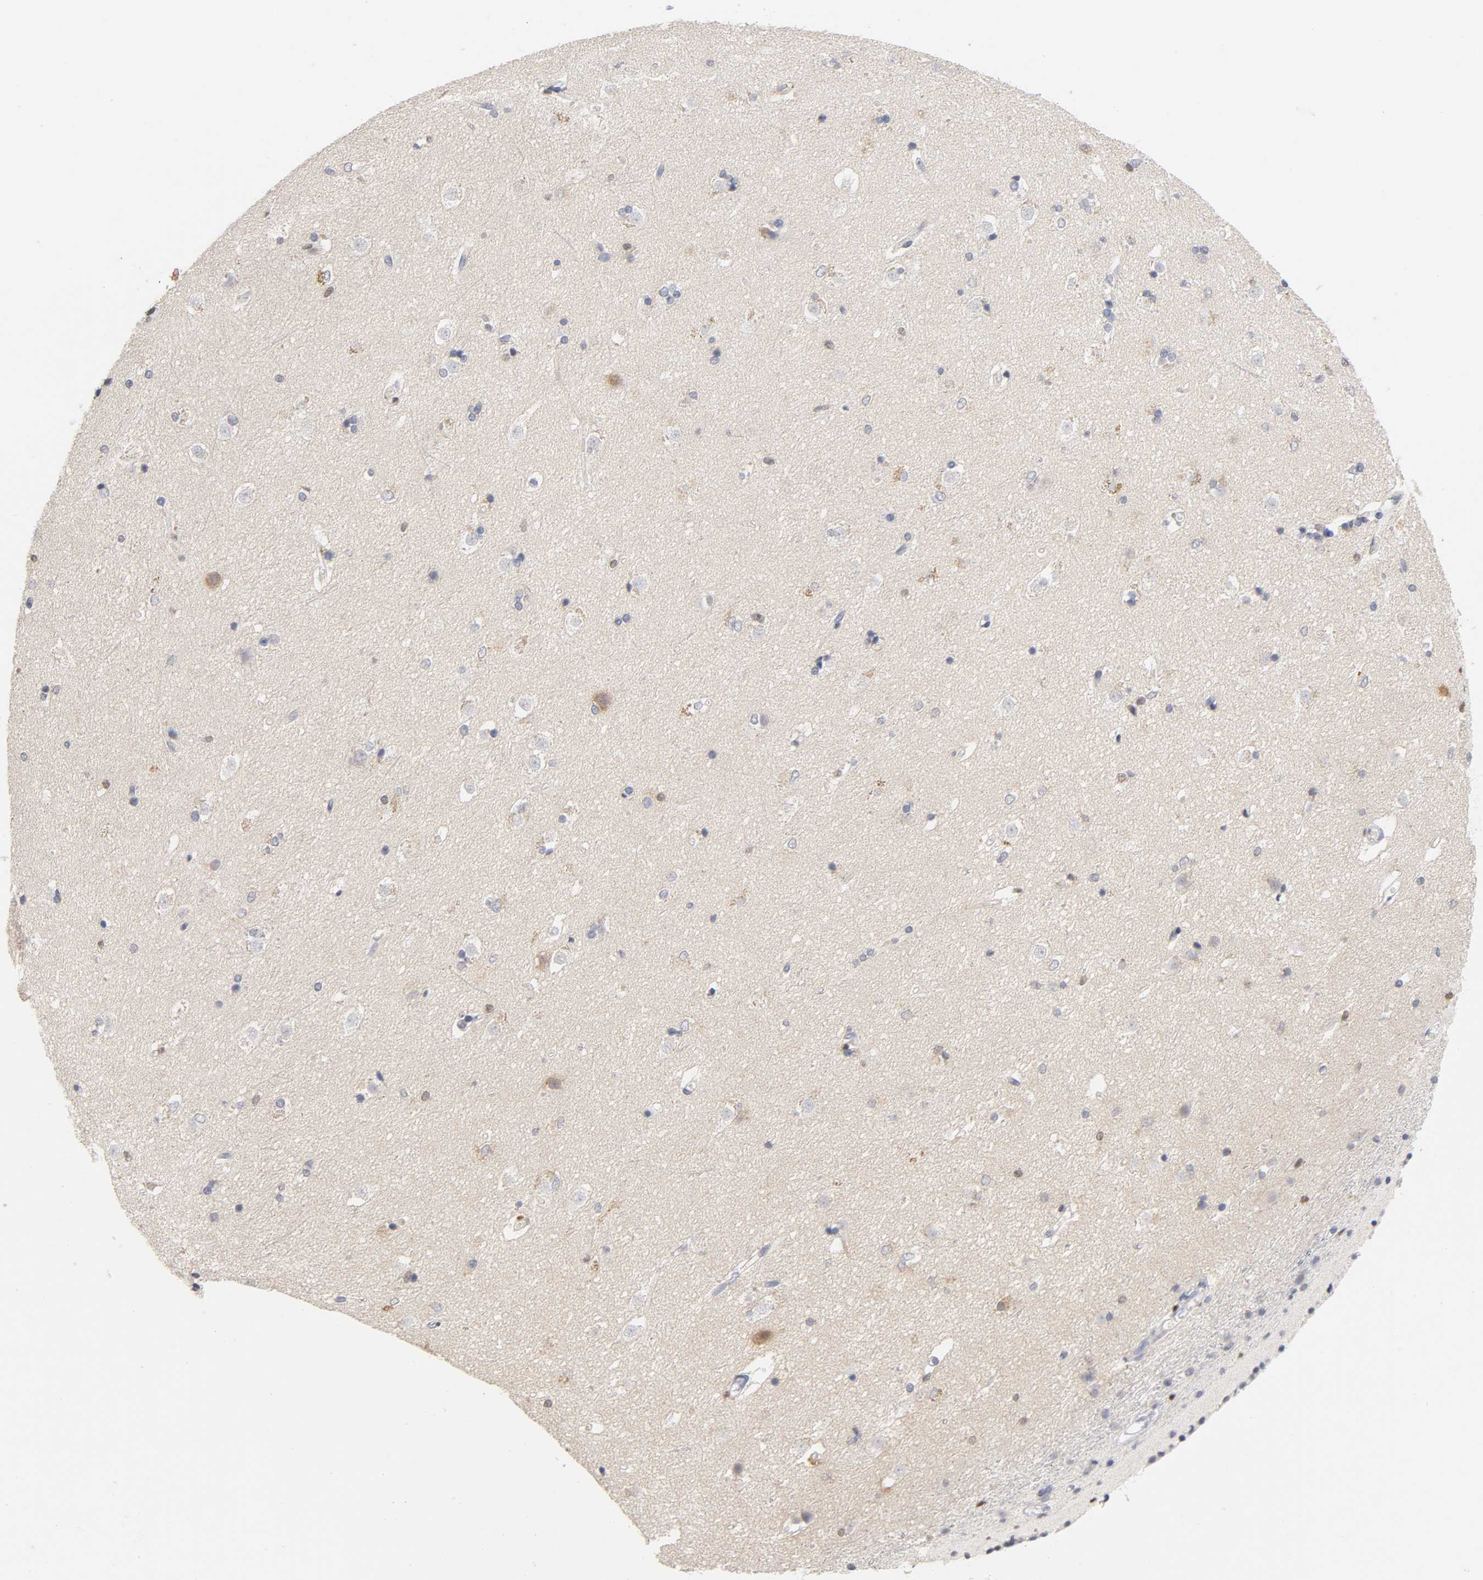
{"staining": {"intensity": "negative", "quantity": "none", "location": "none"}, "tissue": "caudate", "cell_type": "Glial cells", "image_type": "normal", "snomed": [{"axis": "morphology", "description": "Normal tissue, NOS"}, {"axis": "topography", "description": "Lateral ventricle wall"}], "caption": "Immunohistochemistry micrograph of benign caudate: caudate stained with DAB displays no significant protein positivity in glial cells. Nuclei are stained in blue.", "gene": "RUNX1", "patient": {"sex": "female", "age": 19}}